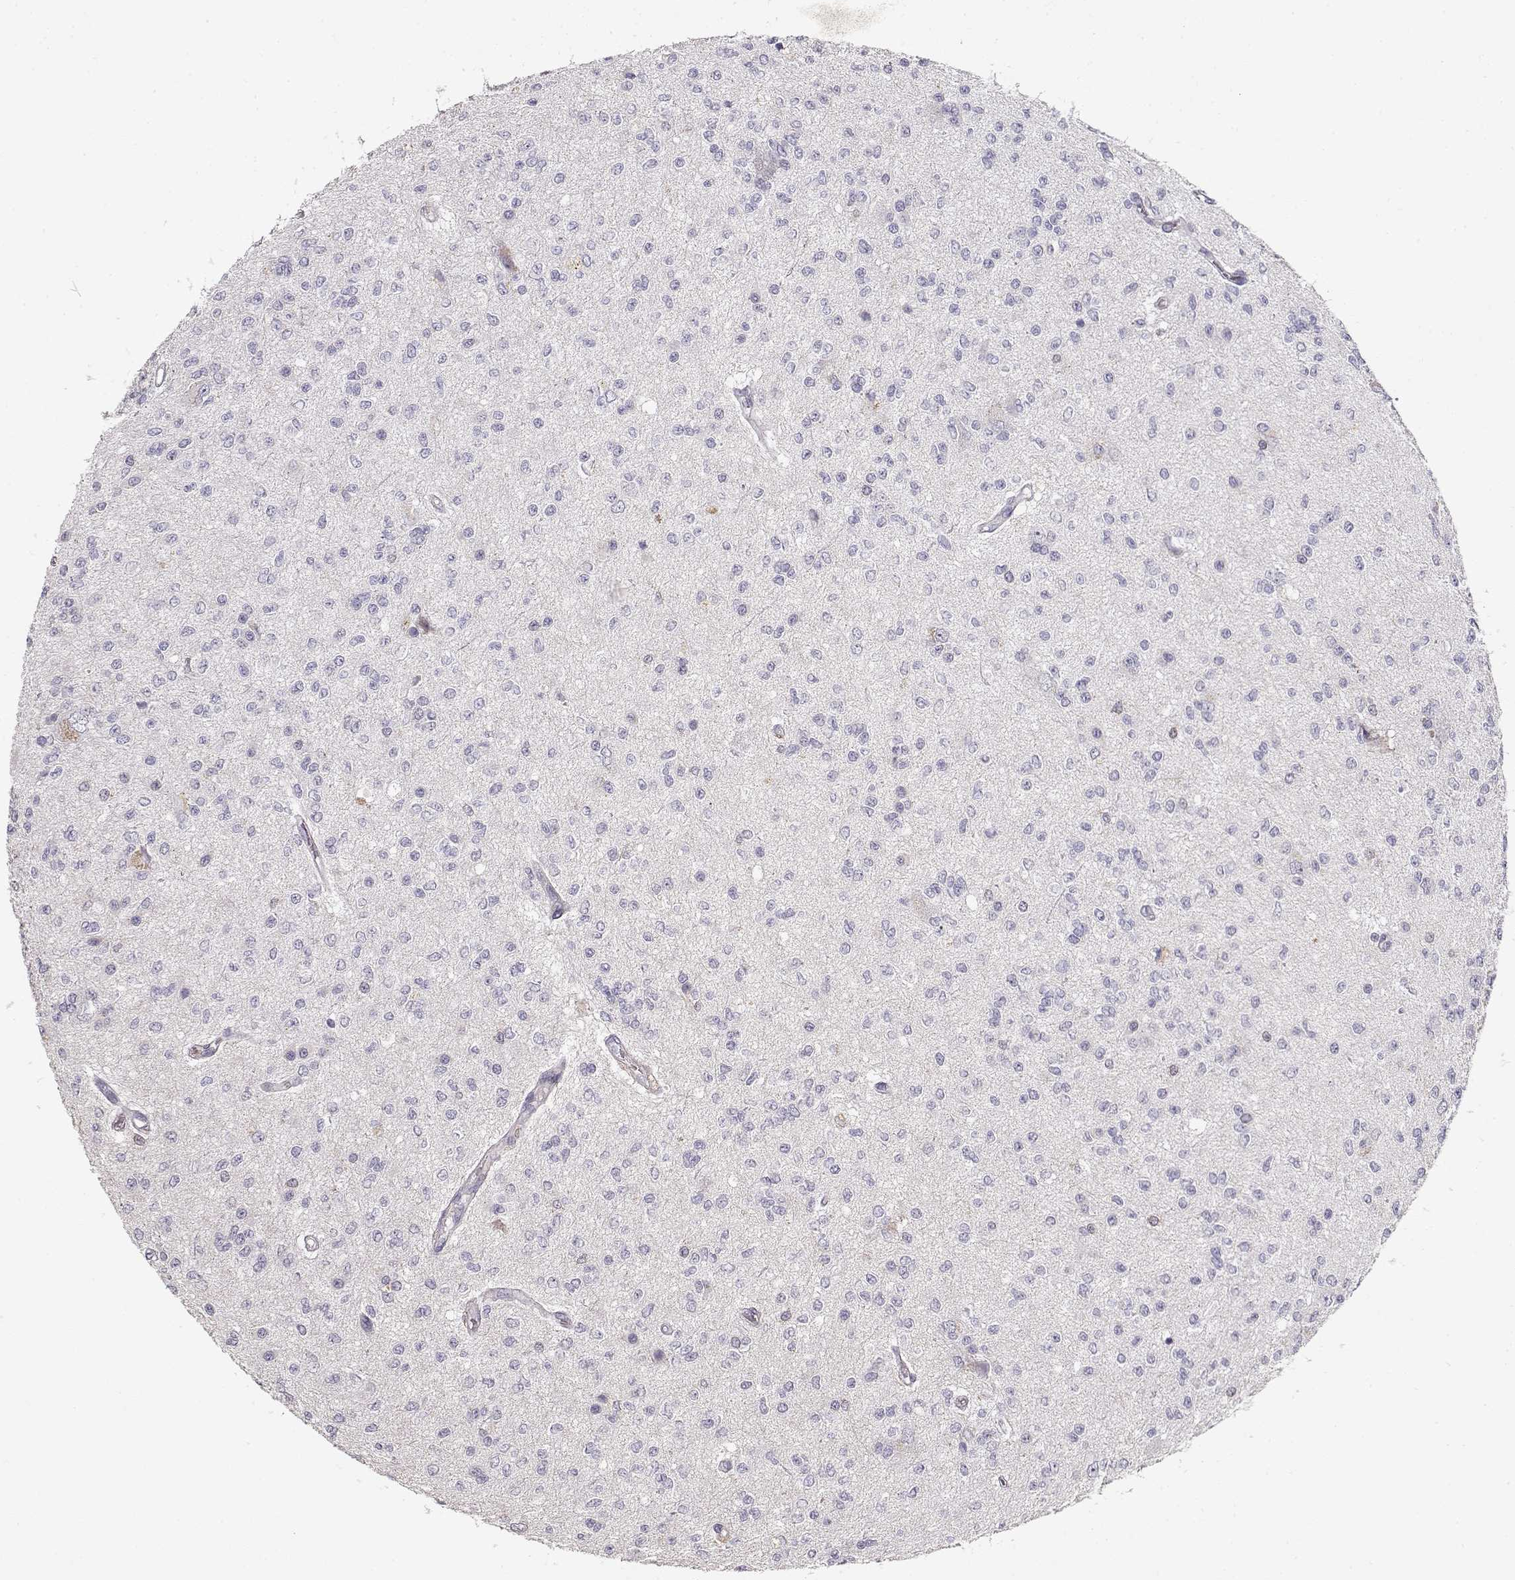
{"staining": {"intensity": "negative", "quantity": "none", "location": "none"}, "tissue": "glioma", "cell_type": "Tumor cells", "image_type": "cancer", "snomed": [{"axis": "morphology", "description": "Glioma, malignant, Low grade"}, {"axis": "topography", "description": "Brain"}], "caption": "An IHC histopathology image of malignant glioma (low-grade) is shown. There is no staining in tumor cells of malignant glioma (low-grade).", "gene": "VAV1", "patient": {"sex": "male", "age": 67}}